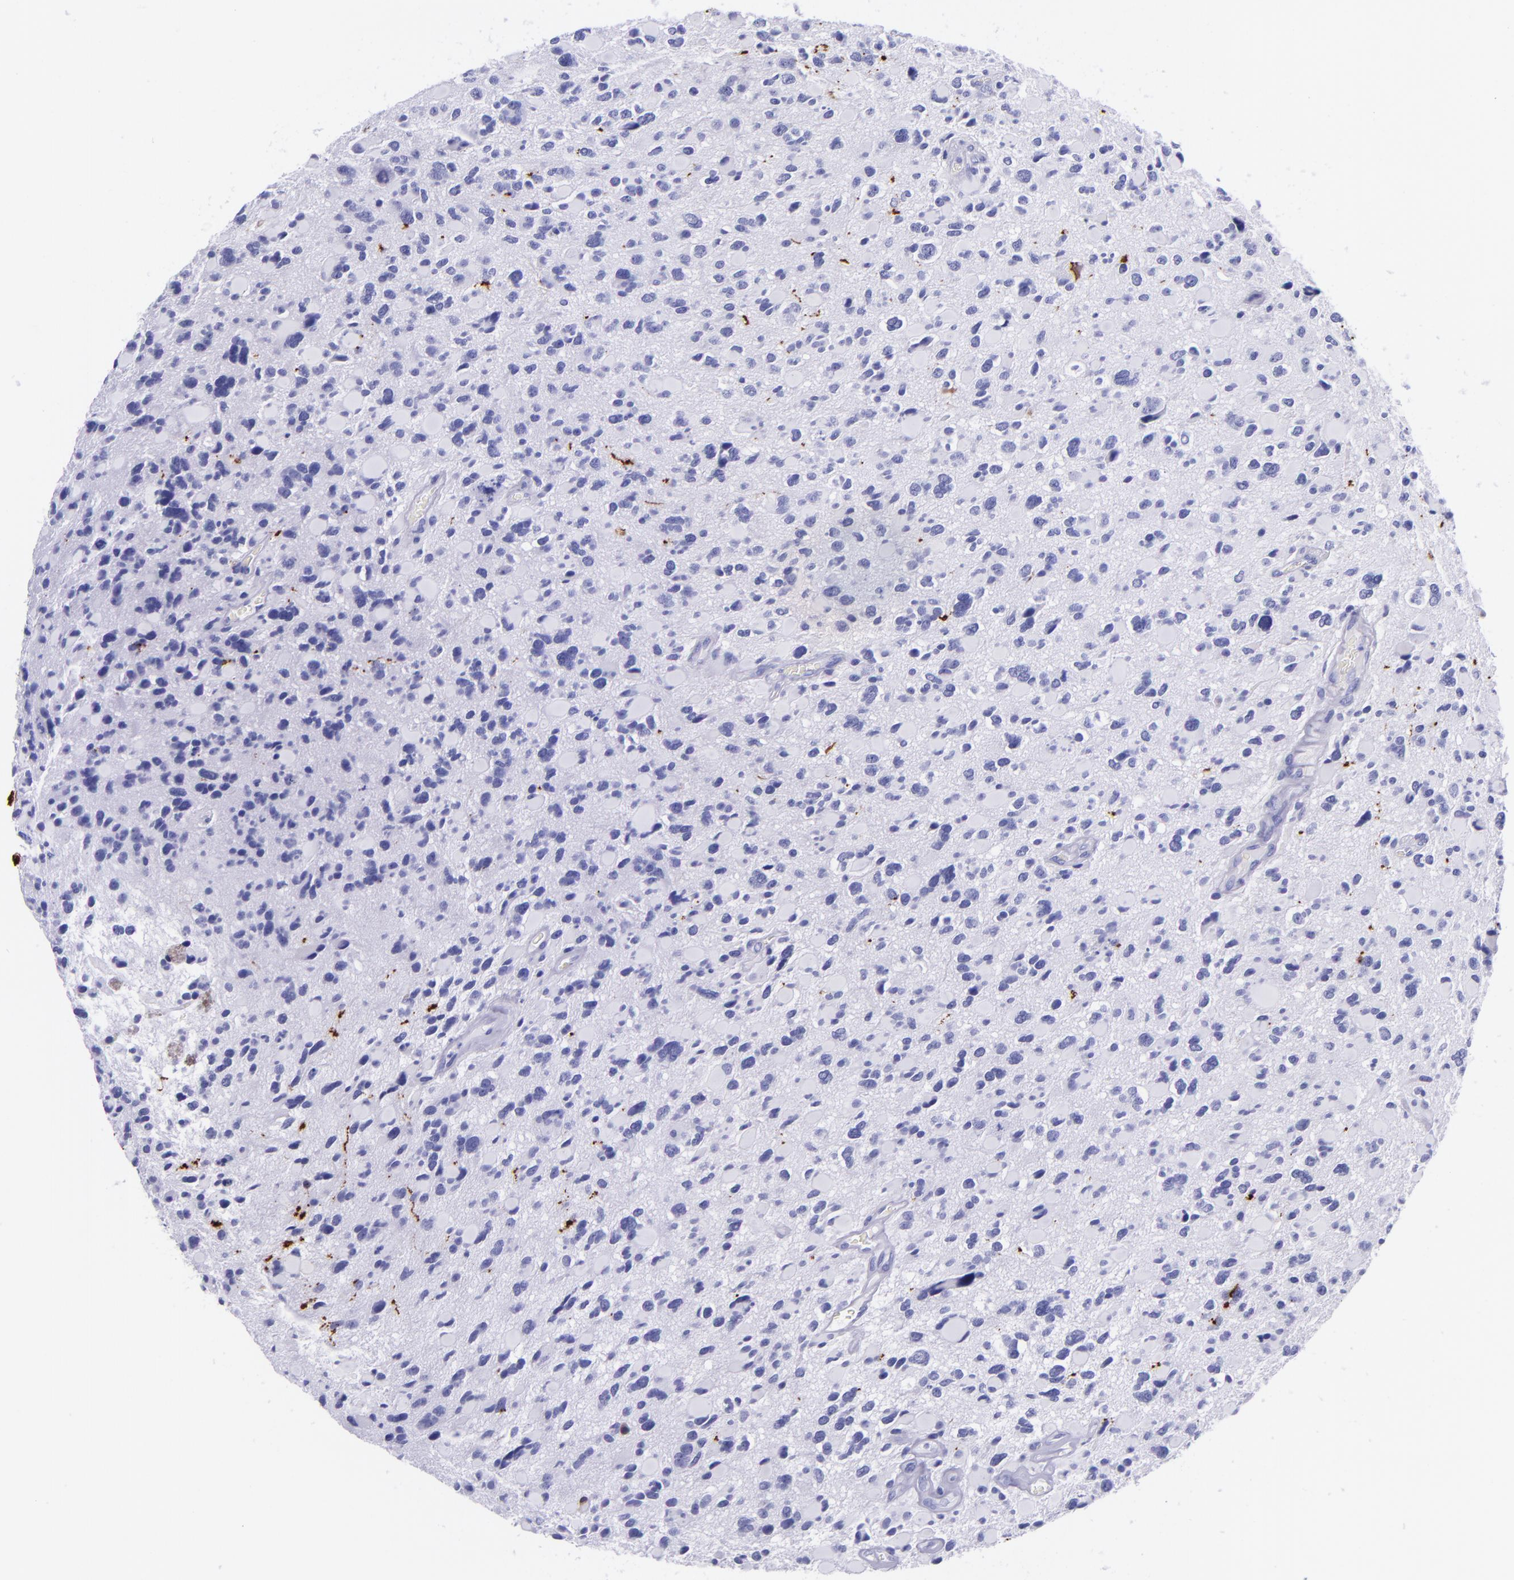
{"staining": {"intensity": "negative", "quantity": "none", "location": "none"}, "tissue": "glioma", "cell_type": "Tumor cells", "image_type": "cancer", "snomed": [{"axis": "morphology", "description": "Glioma, malignant, High grade"}, {"axis": "topography", "description": "Brain"}], "caption": "Tumor cells are negative for brown protein staining in malignant glioma (high-grade). Brightfield microscopy of IHC stained with DAB (3,3'-diaminobenzidine) (brown) and hematoxylin (blue), captured at high magnification.", "gene": "MBP", "patient": {"sex": "female", "age": 37}}